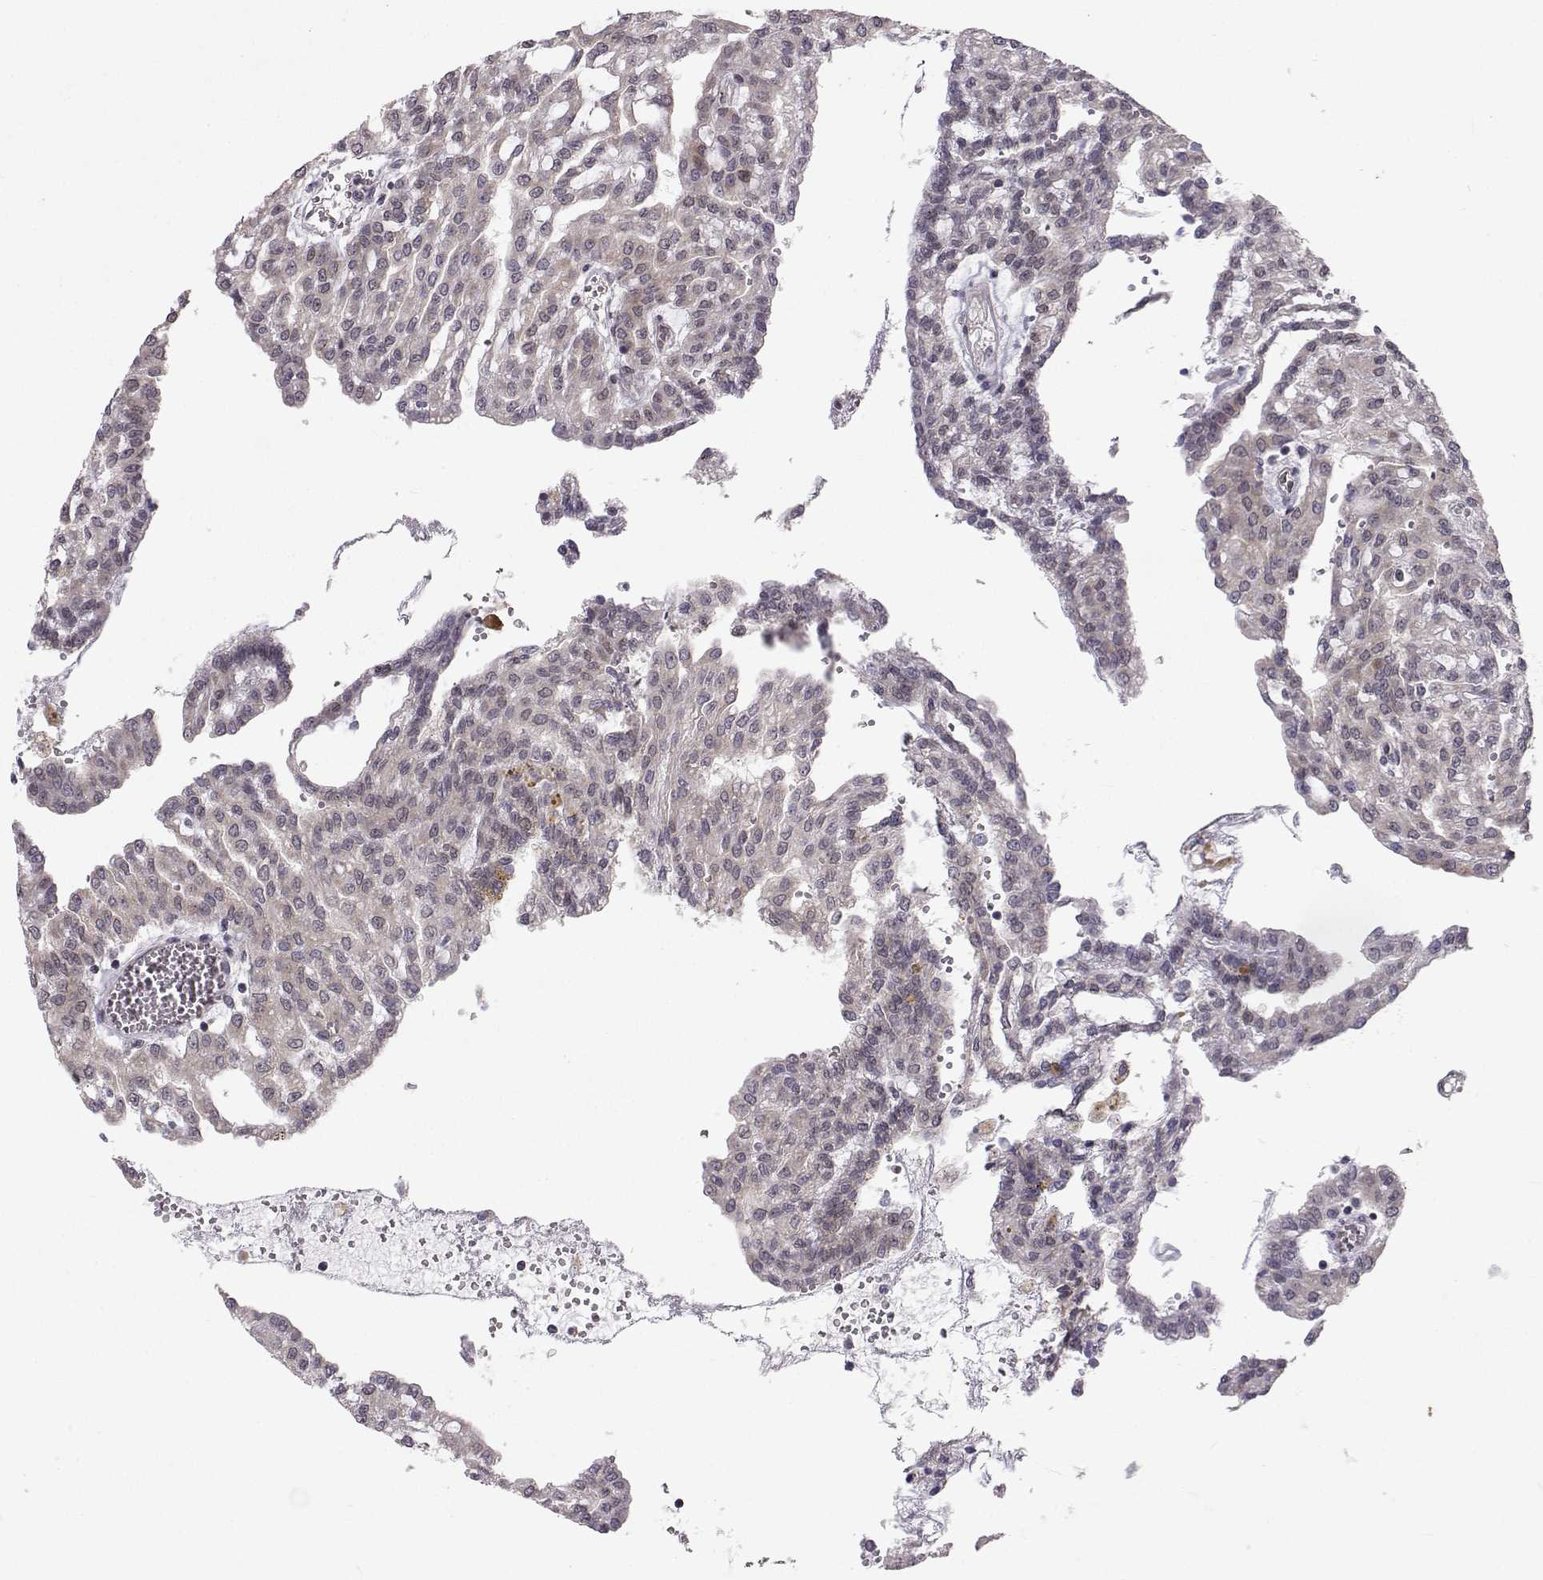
{"staining": {"intensity": "weak", "quantity": "25%-75%", "location": "cytoplasmic/membranous"}, "tissue": "renal cancer", "cell_type": "Tumor cells", "image_type": "cancer", "snomed": [{"axis": "morphology", "description": "Adenocarcinoma, NOS"}, {"axis": "topography", "description": "Kidney"}], "caption": "Protein staining displays weak cytoplasmic/membranous staining in approximately 25%-75% of tumor cells in adenocarcinoma (renal).", "gene": "PKN2", "patient": {"sex": "male", "age": 63}}